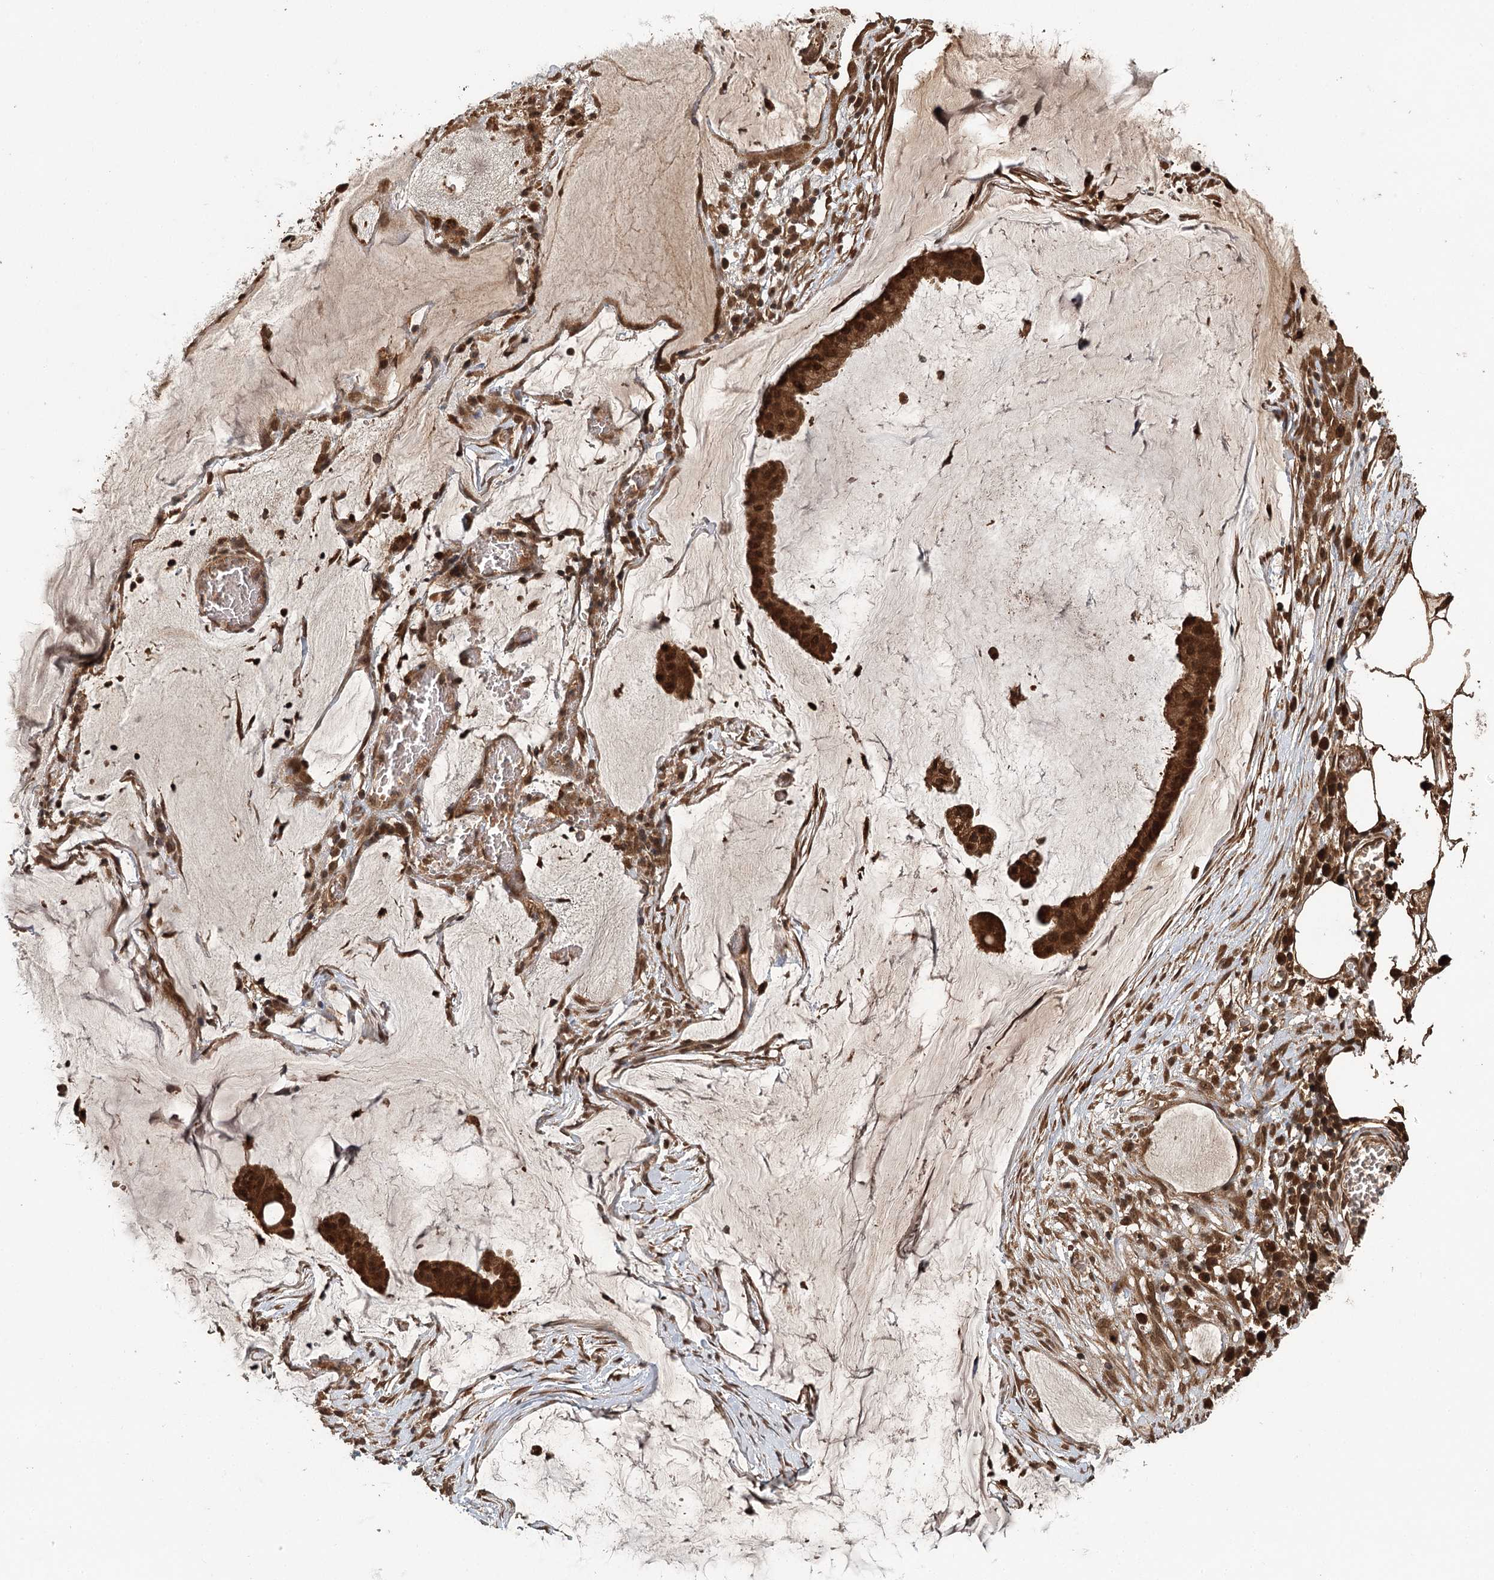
{"staining": {"intensity": "moderate", "quantity": ">75%", "location": "cytoplasmic/membranous,nuclear"}, "tissue": "ovarian cancer", "cell_type": "Tumor cells", "image_type": "cancer", "snomed": [{"axis": "morphology", "description": "Cystadenocarcinoma, mucinous, NOS"}, {"axis": "topography", "description": "Ovary"}], "caption": "About >75% of tumor cells in human mucinous cystadenocarcinoma (ovarian) display moderate cytoplasmic/membranous and nuclear protein expression as visualized by brown immunohistochemical staining.", "gene": "N6AMT1", "patient": {"sex": "female", "age": 73}}